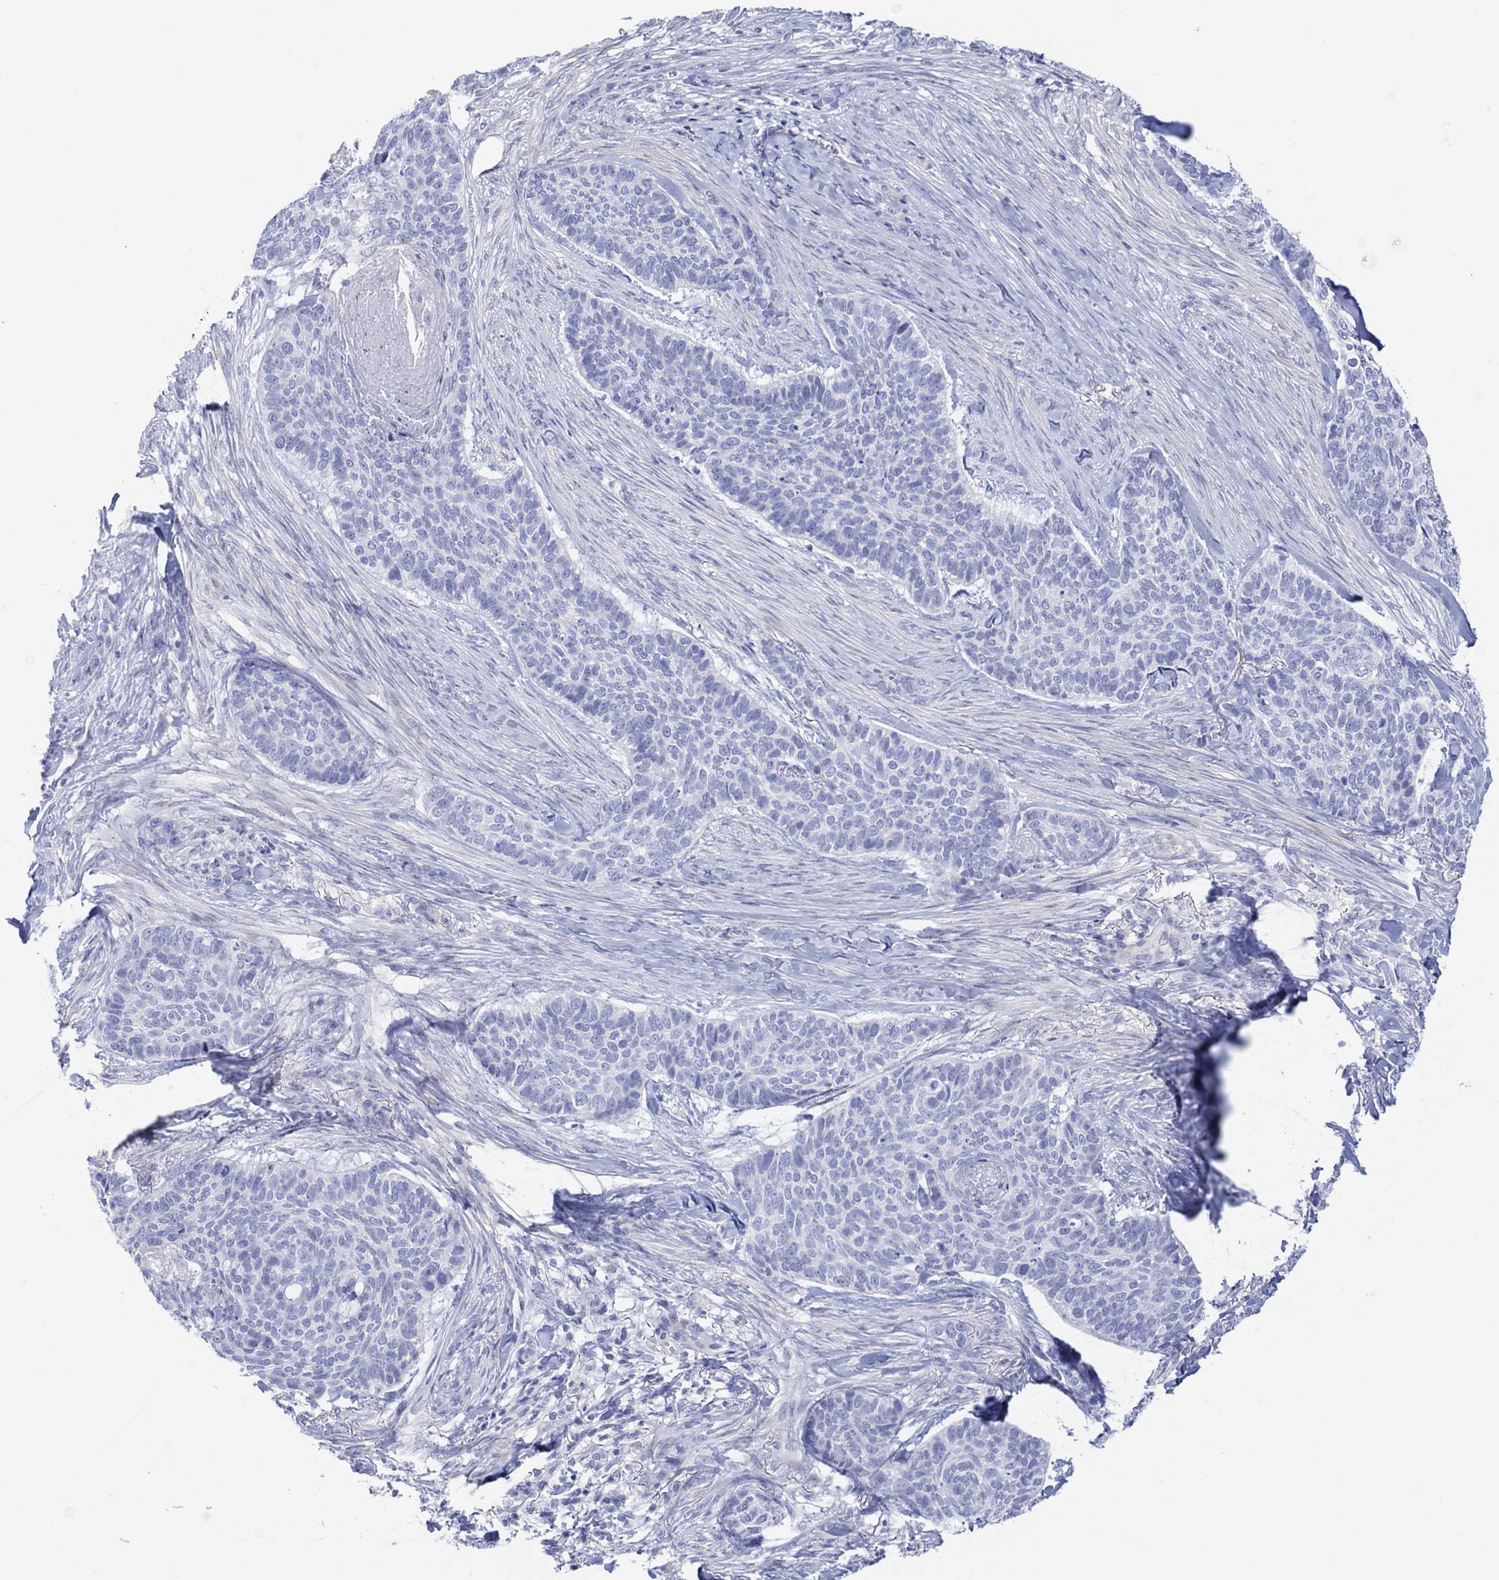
{"staining": {"intensity": "negative", "quantity": "none", "location": "none"}, "tissue": "skin cancer", "cell_type": "Tumor cells", "image_type": "cancer", "snomed": [{"axis": "morphology", "description": "Basal cell carcinoma"}, {"axis": "topography", "description": "Skin"}], "caption": "The micrograph exhibits no significant positivity in tumor cells of skin cancer.", "gene": "TLDC2", "patient": {"sex": "female", "age": 69}}